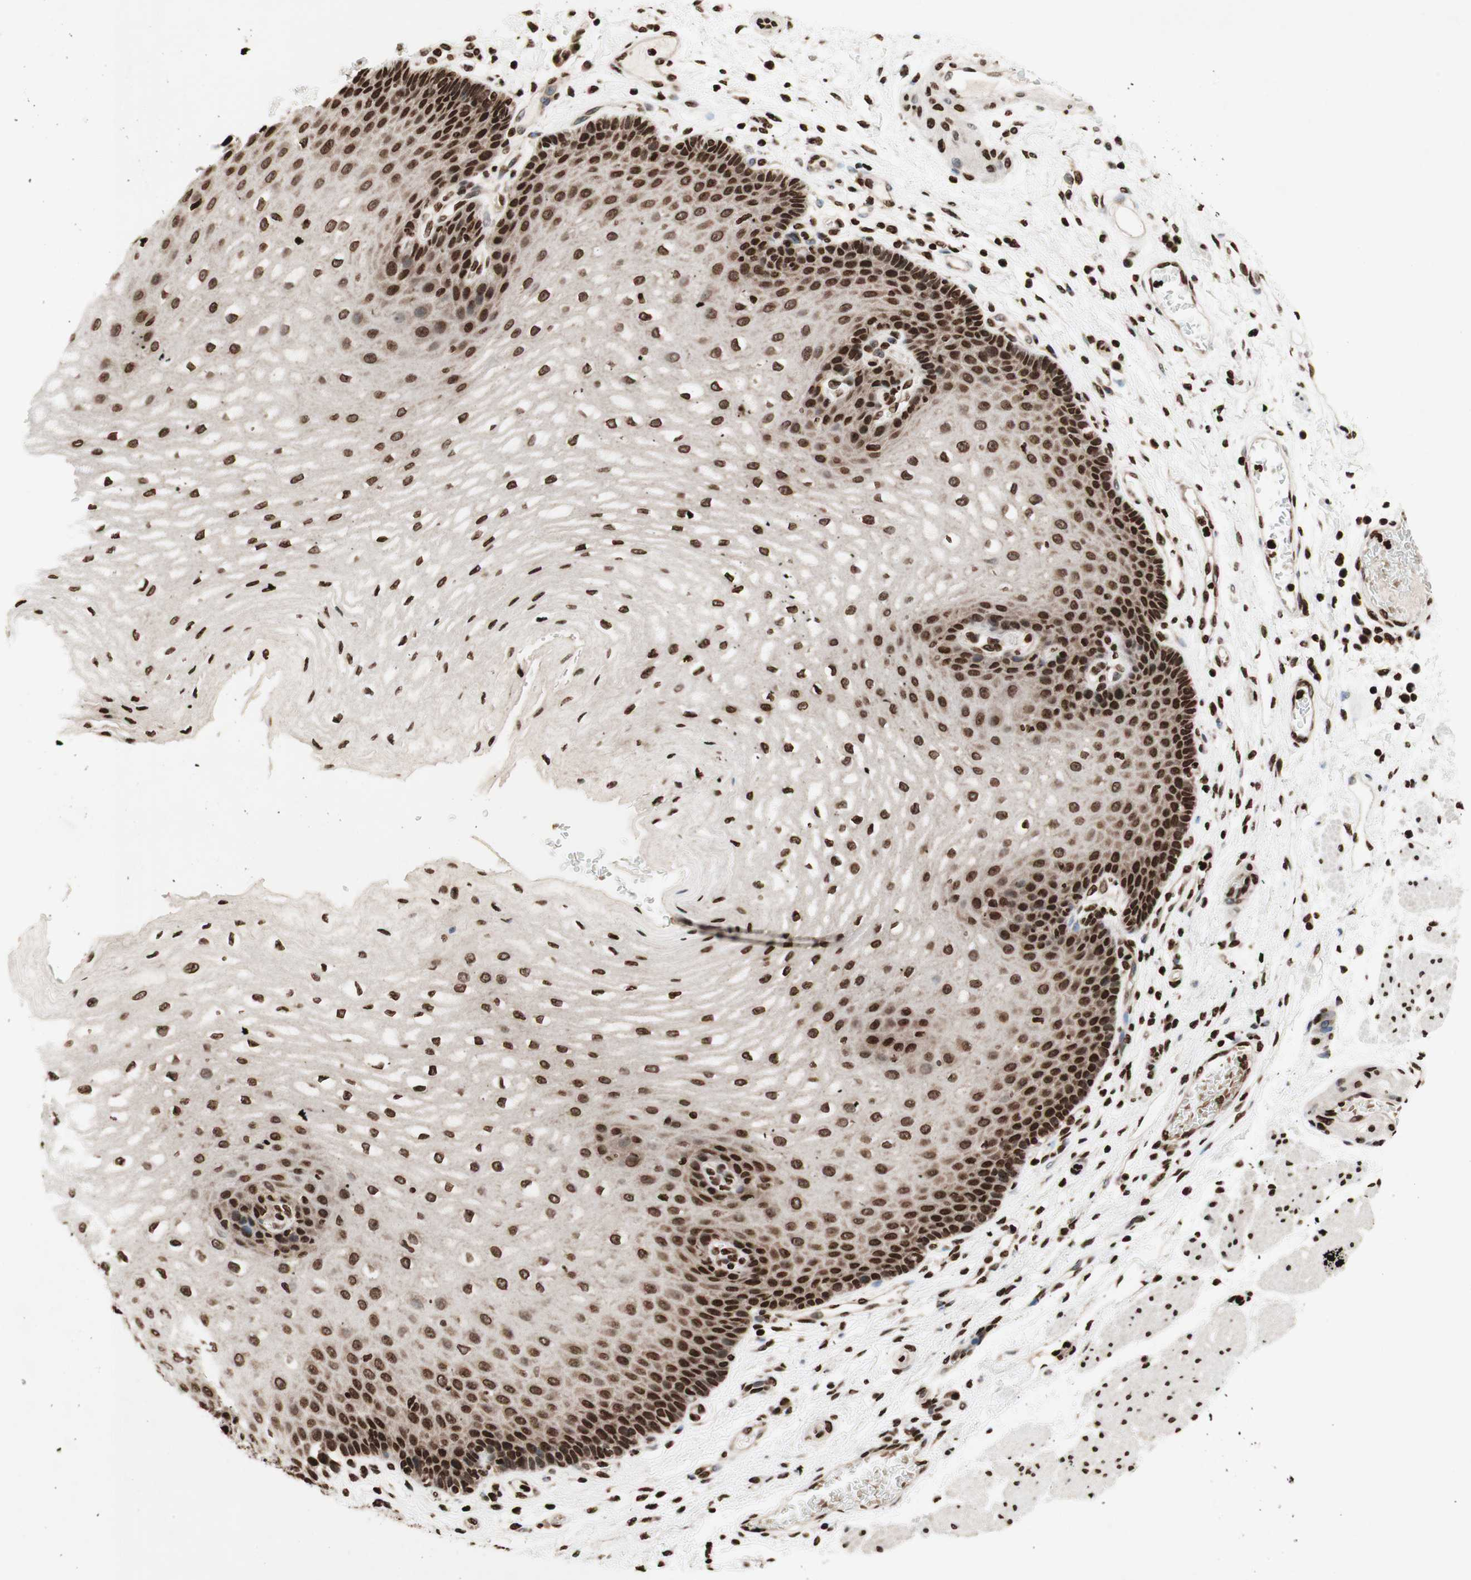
{"staining": {"intensity": "strong", "quantity": ">75%", "location": "nuclear"}, "tissue": "esophagus", "cell_type": "Squamous epithelial cells", "image_type": "normal", "snomed": [{"axis": "morphology", "description": "Normal tissue, NOS"}, {"axis": "topography", "description": "Esophagus"}], "caption": "Immunohistochemistry (IHC) image of unremarkable esophagus: human esophagus stained using immunohistochemistry (IHC) exhibits high levels of strong protein expression localized specifically in the nuclear of squamous epithelial cells, appearing as a nuclear brown color.", "gene": "NCOA3", "patient": {"sex": "male", "age": 54}}